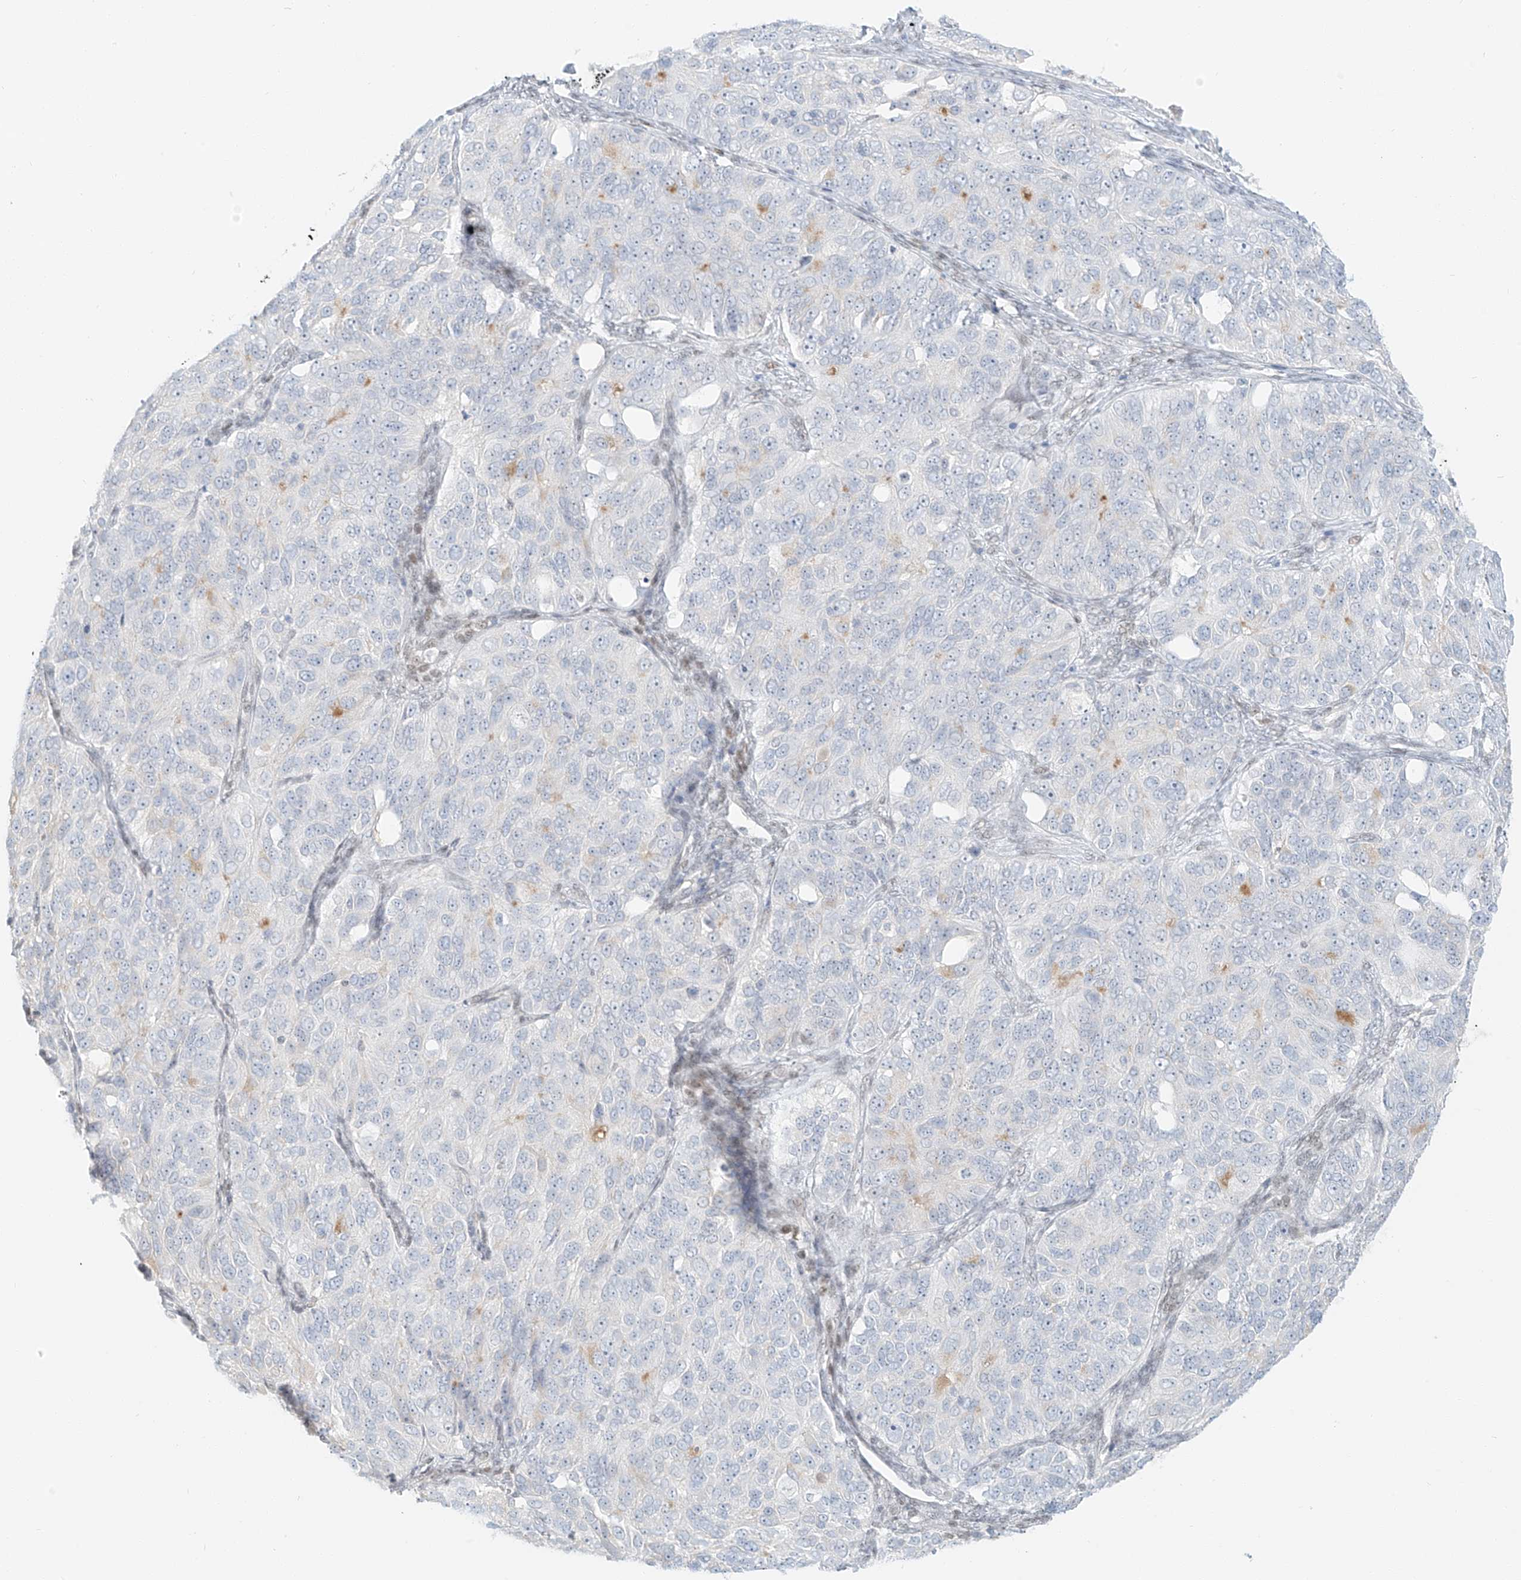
{"staining": {"intensity": "negative", "quantity": "none", "location": "none"}, "tissue": "ovarian cancer", "cell_type": "Tumor cells", "image_type": "cancer", "snomed": [{"axis": "morphology", "description": "Carcinoma, endometroid"}, {"axis": "topography", "description": "Ovary"}], "caption": "Tumor cells show no significant protein positivity in ovarian cancer (endometroid carcinoma). (Immunohistochemistry, brightfield microscopy, high magnification).", "gene": "ZNF774", "patient": {"sex": "female", "age": 51}}